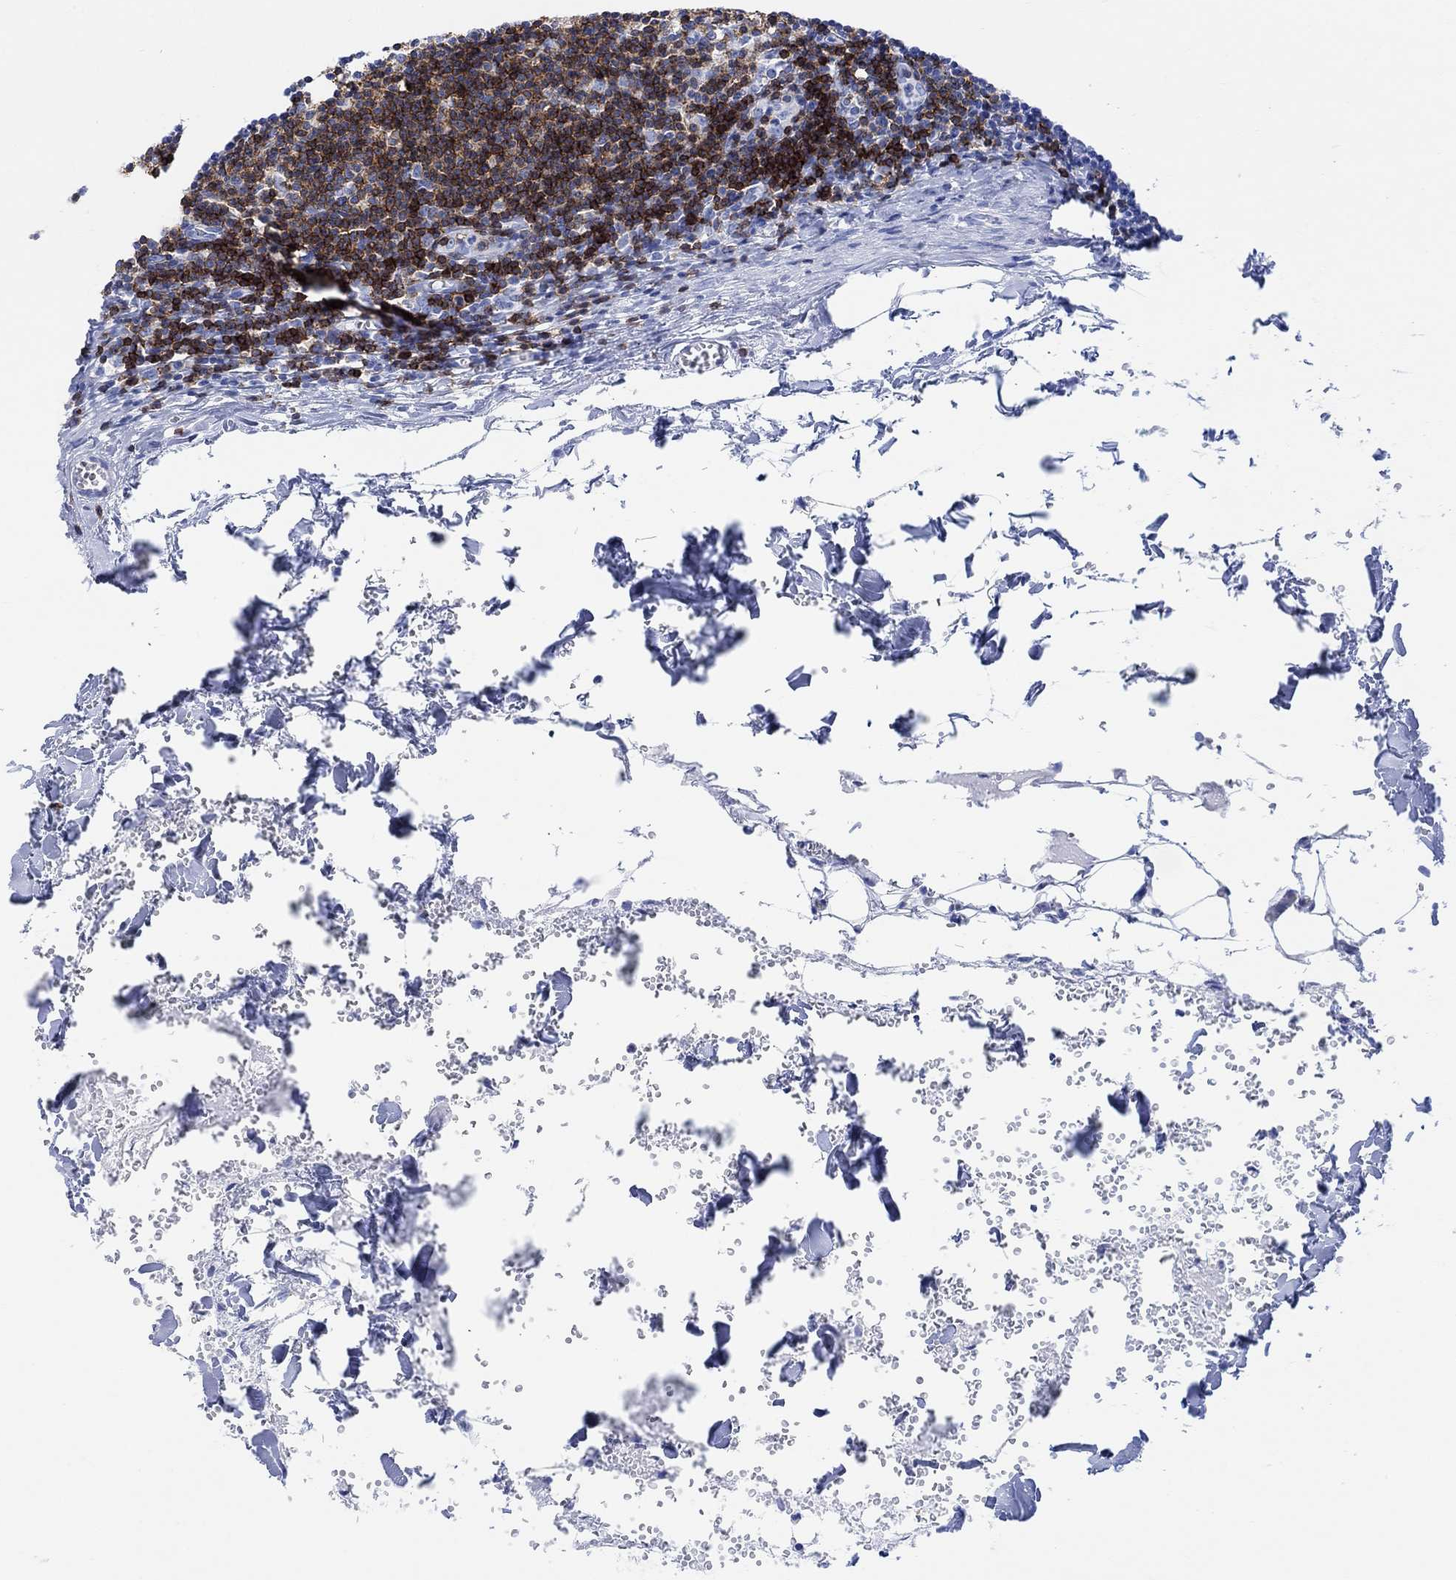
{"staining": {"intensity": "strong", "quantity": "<25%", "location": "cytoplasmic/membranous"}, "tissue": "lymph node", "cell_type": "Germinal center cells", "image_type": "normal", "snomed": [{"axis": "morphology", "description": "Normal tissue, NOS"}, {"axis": "topography", "description": "Lymph node"}], "caption": "IHC photomicrograph of normal lymph node: lymph node stained using immunohistochemistry (IHC) demonstrates medium levels of strong protein expression localized specifically in the cytoplasmic/membranous of germinal center cells, appearing as a cytoplasmic/membranous brown color.", "gene": "GPR65", "patient": {"sex": "male", "age": 59}}